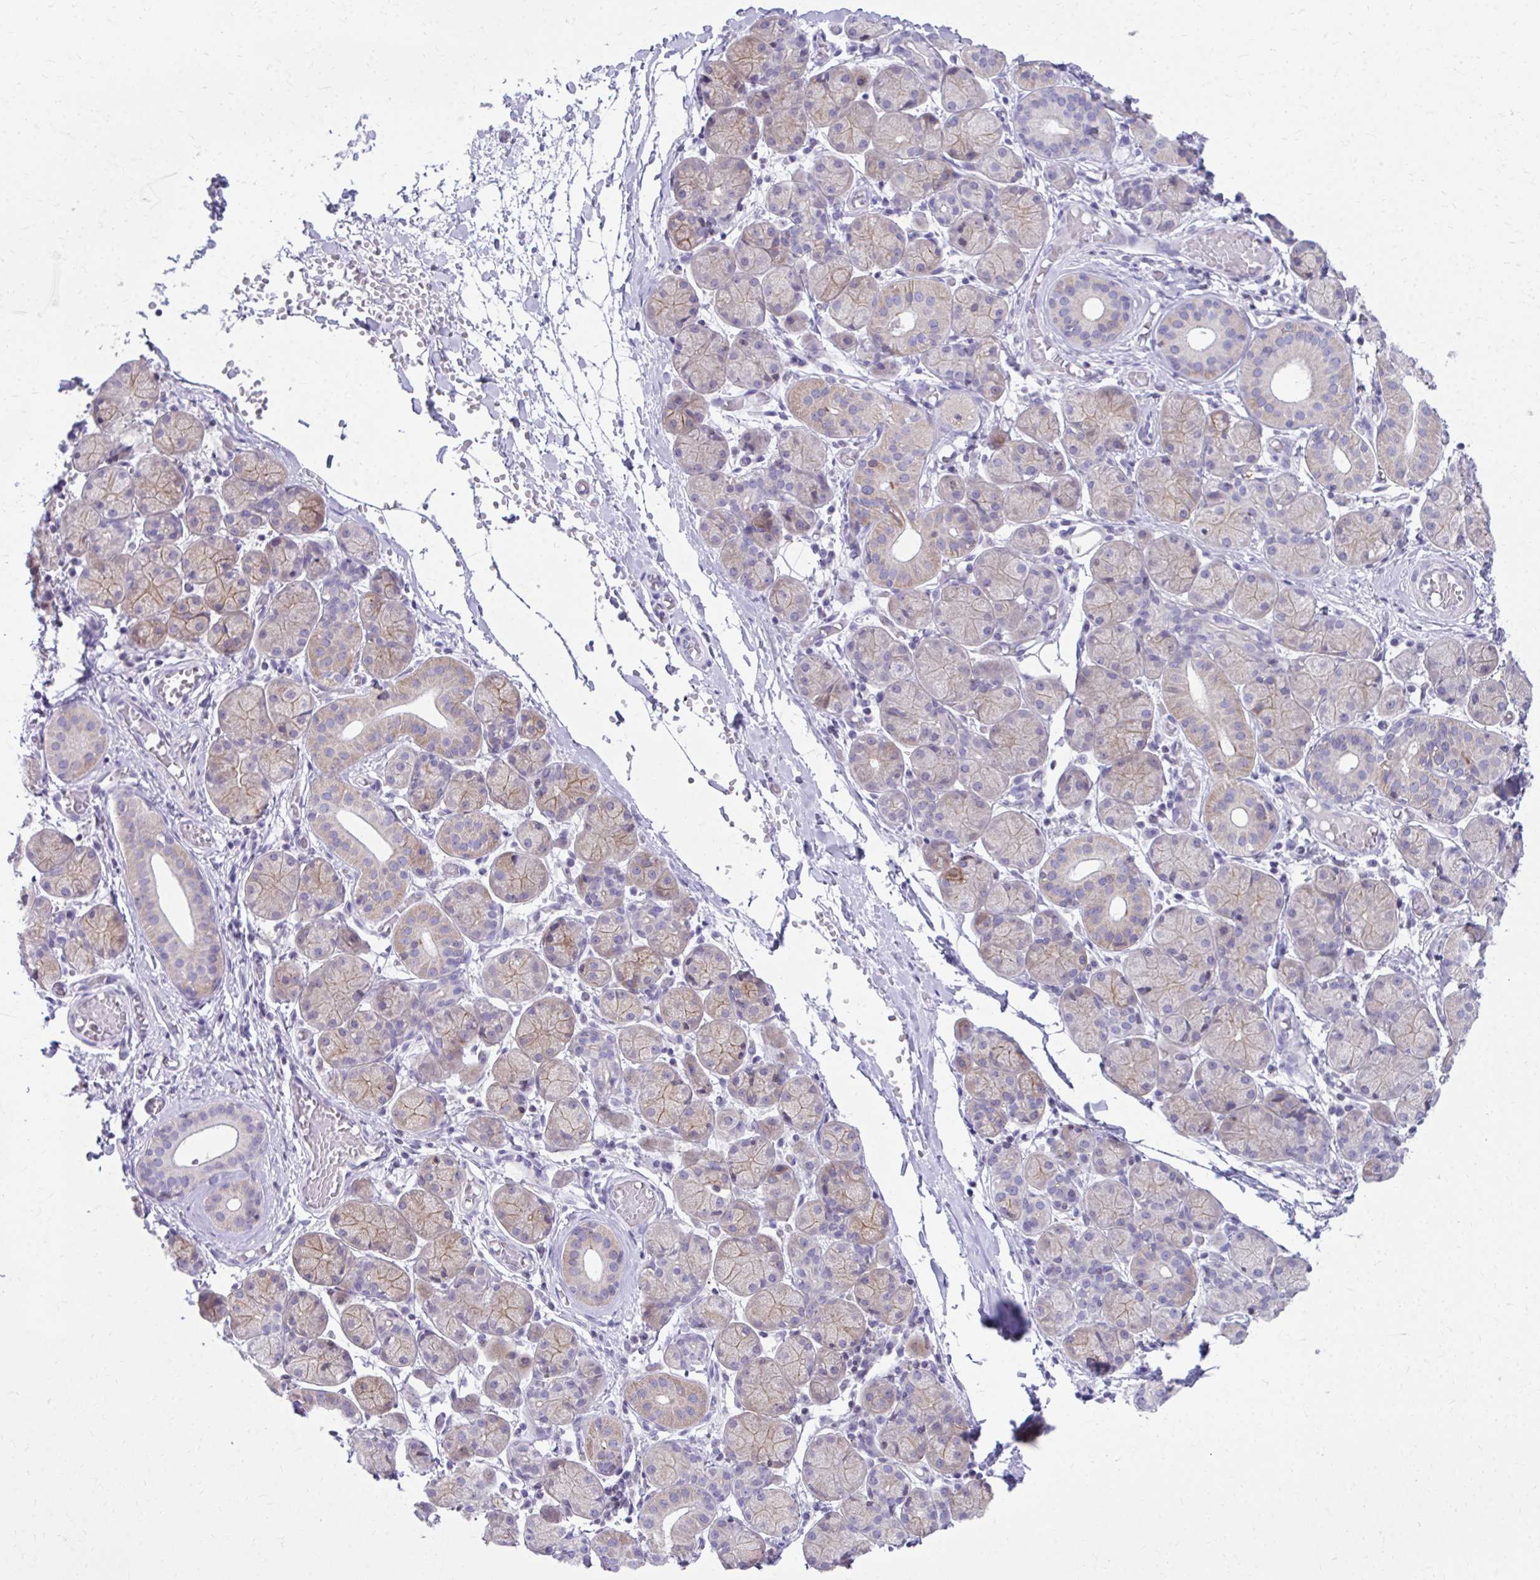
{"staining": {"intensity": "weak", "quantity": ">75%", "location": "cytoplasmic/membranous"}, "tissue": "salivary gland", "cell_type": "Glandular cells", "image_type": "normal", "snomed": [{"axis": "morphology", "description": "Normal tissue, NOS"}, {"axis": "topography", "description": "Salivary gland"}], "caption": "Weak cytoplasmic/membranous expression is identified in about >75% of glandular cells in normal salivary gland. The protein of interest is shown in brown color, while the nuclei are stained blue.", "gene": "OR7A5", "patient": {"sex": "female", "age": 24}}